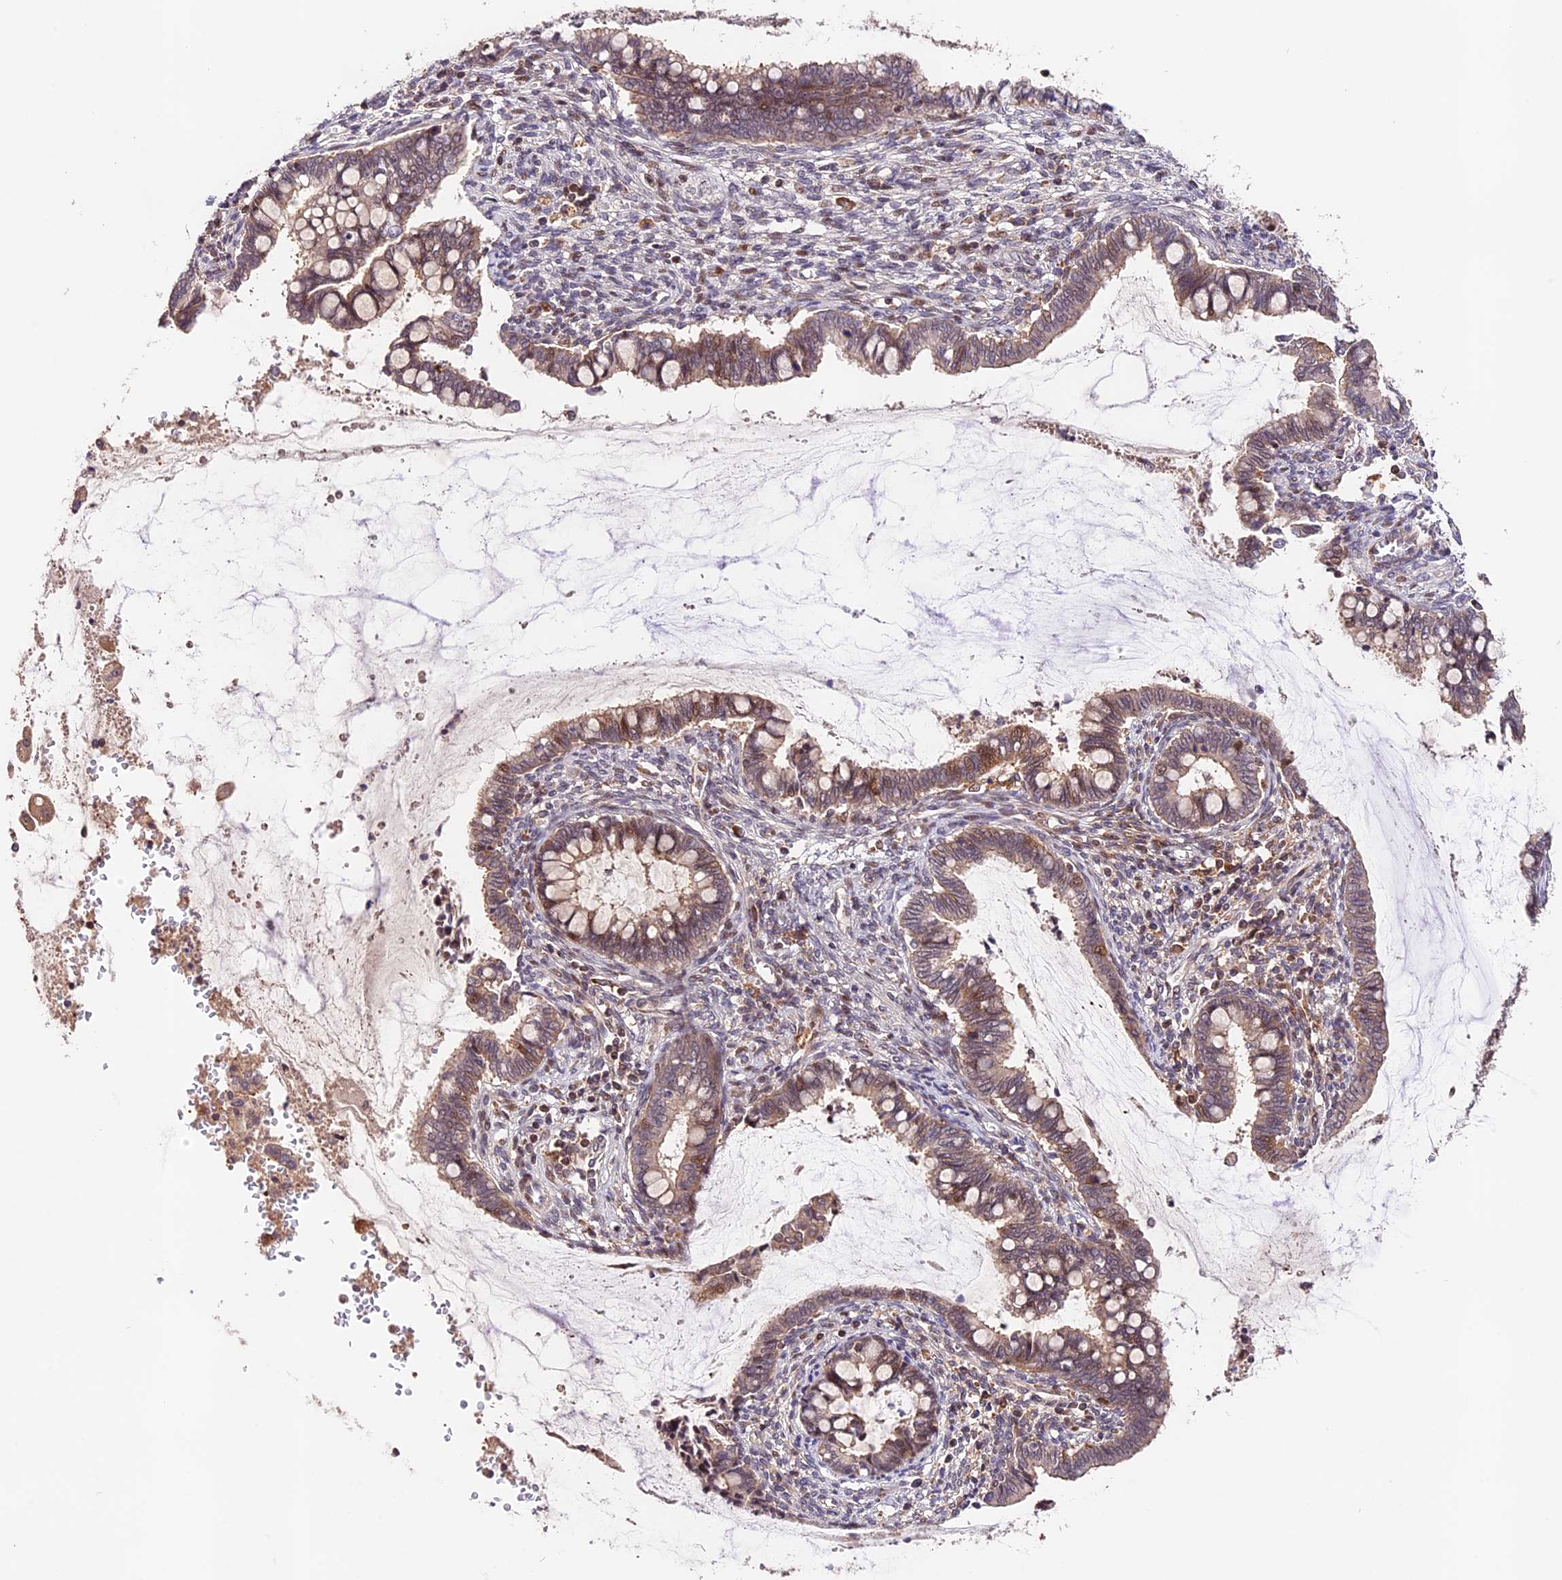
{"staining": {"intensity": "weak", "quantity": "<25%", "location": "nuclear"}, "tissue": "cervical cancer", "cell_type": "Tumor cells", "image_type": "cancer", "snomed": [{"axis": "morphology", "description": "Adenocarcinoma, NOS"}, {"axis": "topography", "description": "Cervix"}], "caption": "Cervical cancer (adenocarcinoma) stained for a protein using immunohistochemistry (IHC) exhibits no expression tumor cells.", "gene": "CACNA1H", "patient": {"sex": "female", "age": 44}}